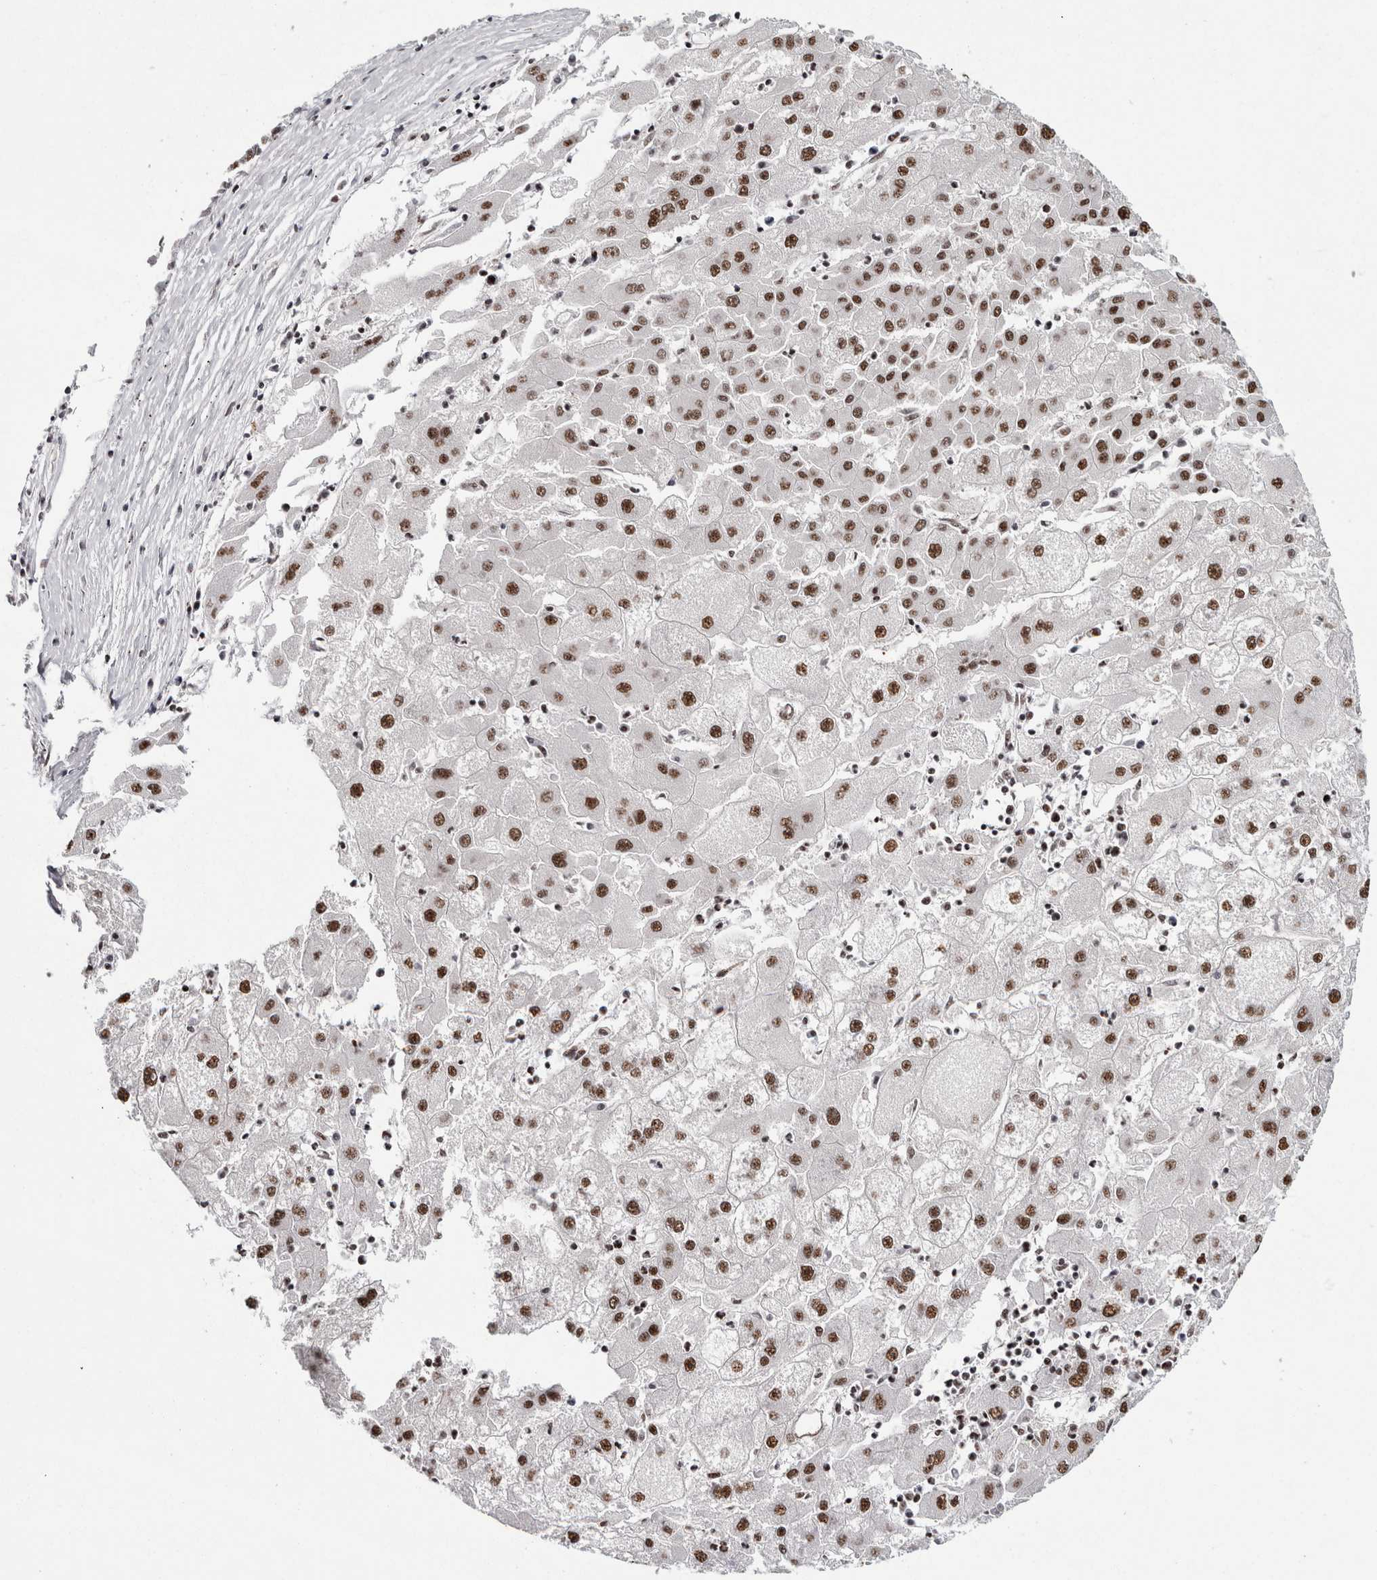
{"staining": {"intensity": "strong", "quantity": ">75%", "location": "nuclear"}, "tissue": "liver cancer", "cell_type": "Tumor cells", "image_type": "cancer", "snomed": [{"axis": "morphology", "description": "Carcinoma, Hepatocellular, NOS"}, {"axis": "topography", "description": "Liver"}], "caption": "DAB (3,3'-diaminobenzidine) immunohistochemical staining of human liver hepatocellular carcinoma displays strong nuclear protein staining in about >75% of tumor cells. (DAB = brown stain, brightfield microscopy at high magnification).", "gene": "MKNK1", "patient": {"sex": "male", "age": 72}}